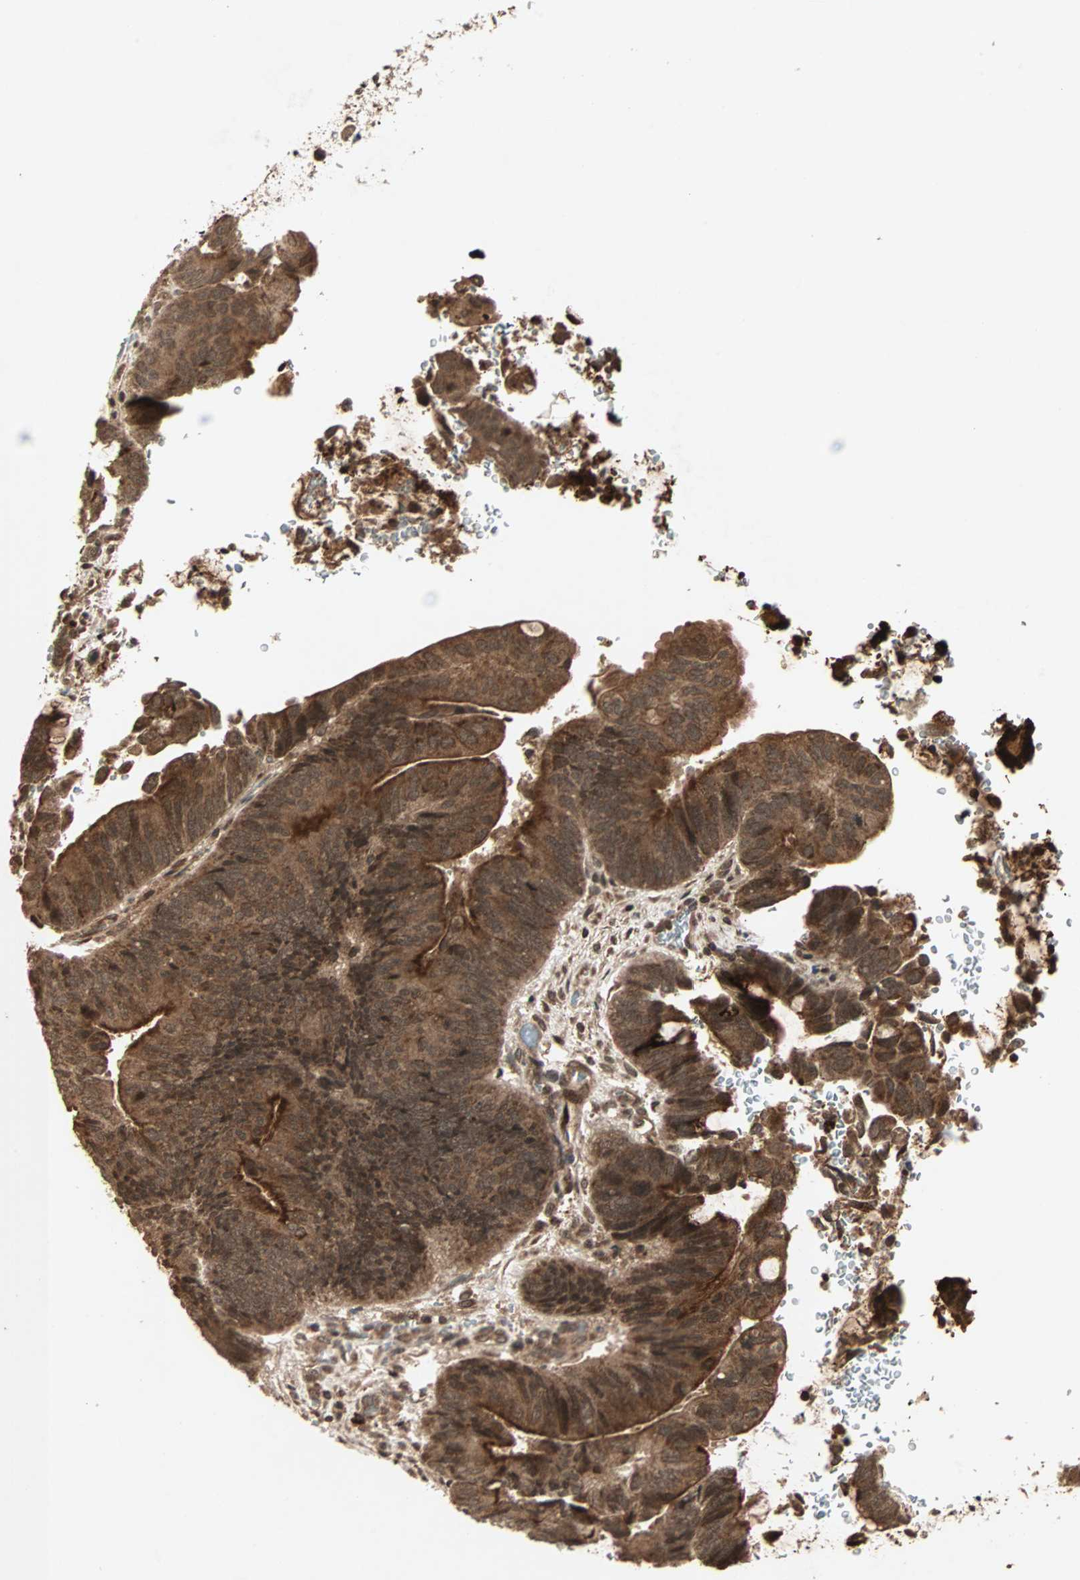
{"staining": {"intensity": "strong", "quantity": ">75%", "location": "cytoplasmic/membranous"}, "tissue": "colorectal cancer", "cell_type": "Tumor cells", "image_type": "cancer", "snomed": [{"axis": "morphology", "description": "Normal tissue, NOS"}, {"axis": "morphology", "description": "Adenocarcinoma, NOS"}, {"axis": "topography", "description": "Rectum"}, {"axis": "topography", "description": "Peripheral nerve tissue"}], "caption": "Adenocarcinoma (colorectal) was stained to show a protein in brown. There is high levels of strong cytoplasmic/membranous expression in about >75% of tumor cells.", "gene": "RFFL", "patient": {"sex": "male", "age": 92}}